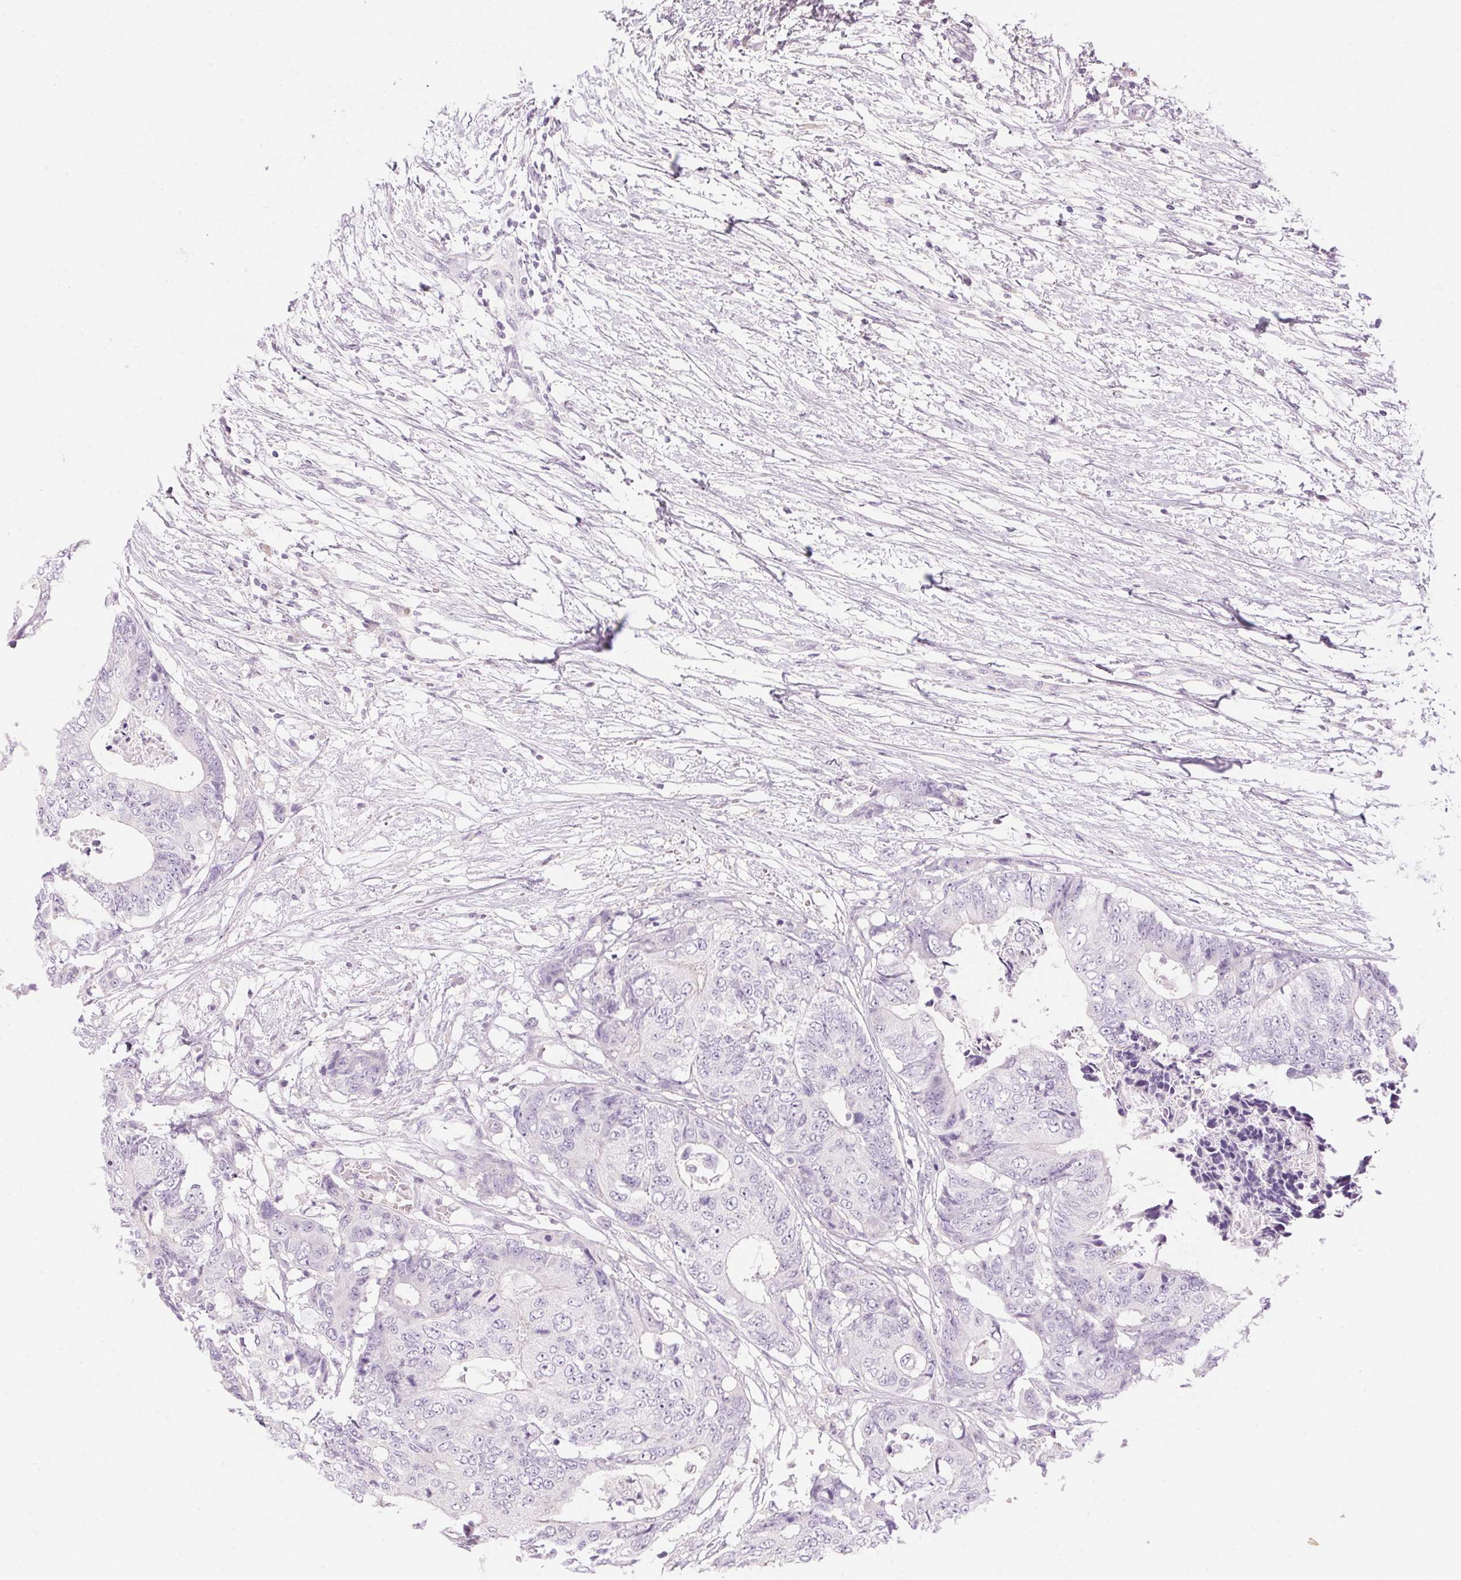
{"staining": {"intensity": "negative", "quantity": "none", "location": "none"}, "tissue": "colorectal cancer", "cell_type": "Tumor cells", "image_type": "cancer", "snomed": [{"axis": "morphology", "description": "Adenocarcinoma, NOS"}, {"axis": "topography", "description": "Colon"}], "caption": "Tumor cells are negative for brown protein staining in colorectal adenocarcinoma.", "gene": "HSD17B2", "patient": {"sex": "female", "age": 48}}